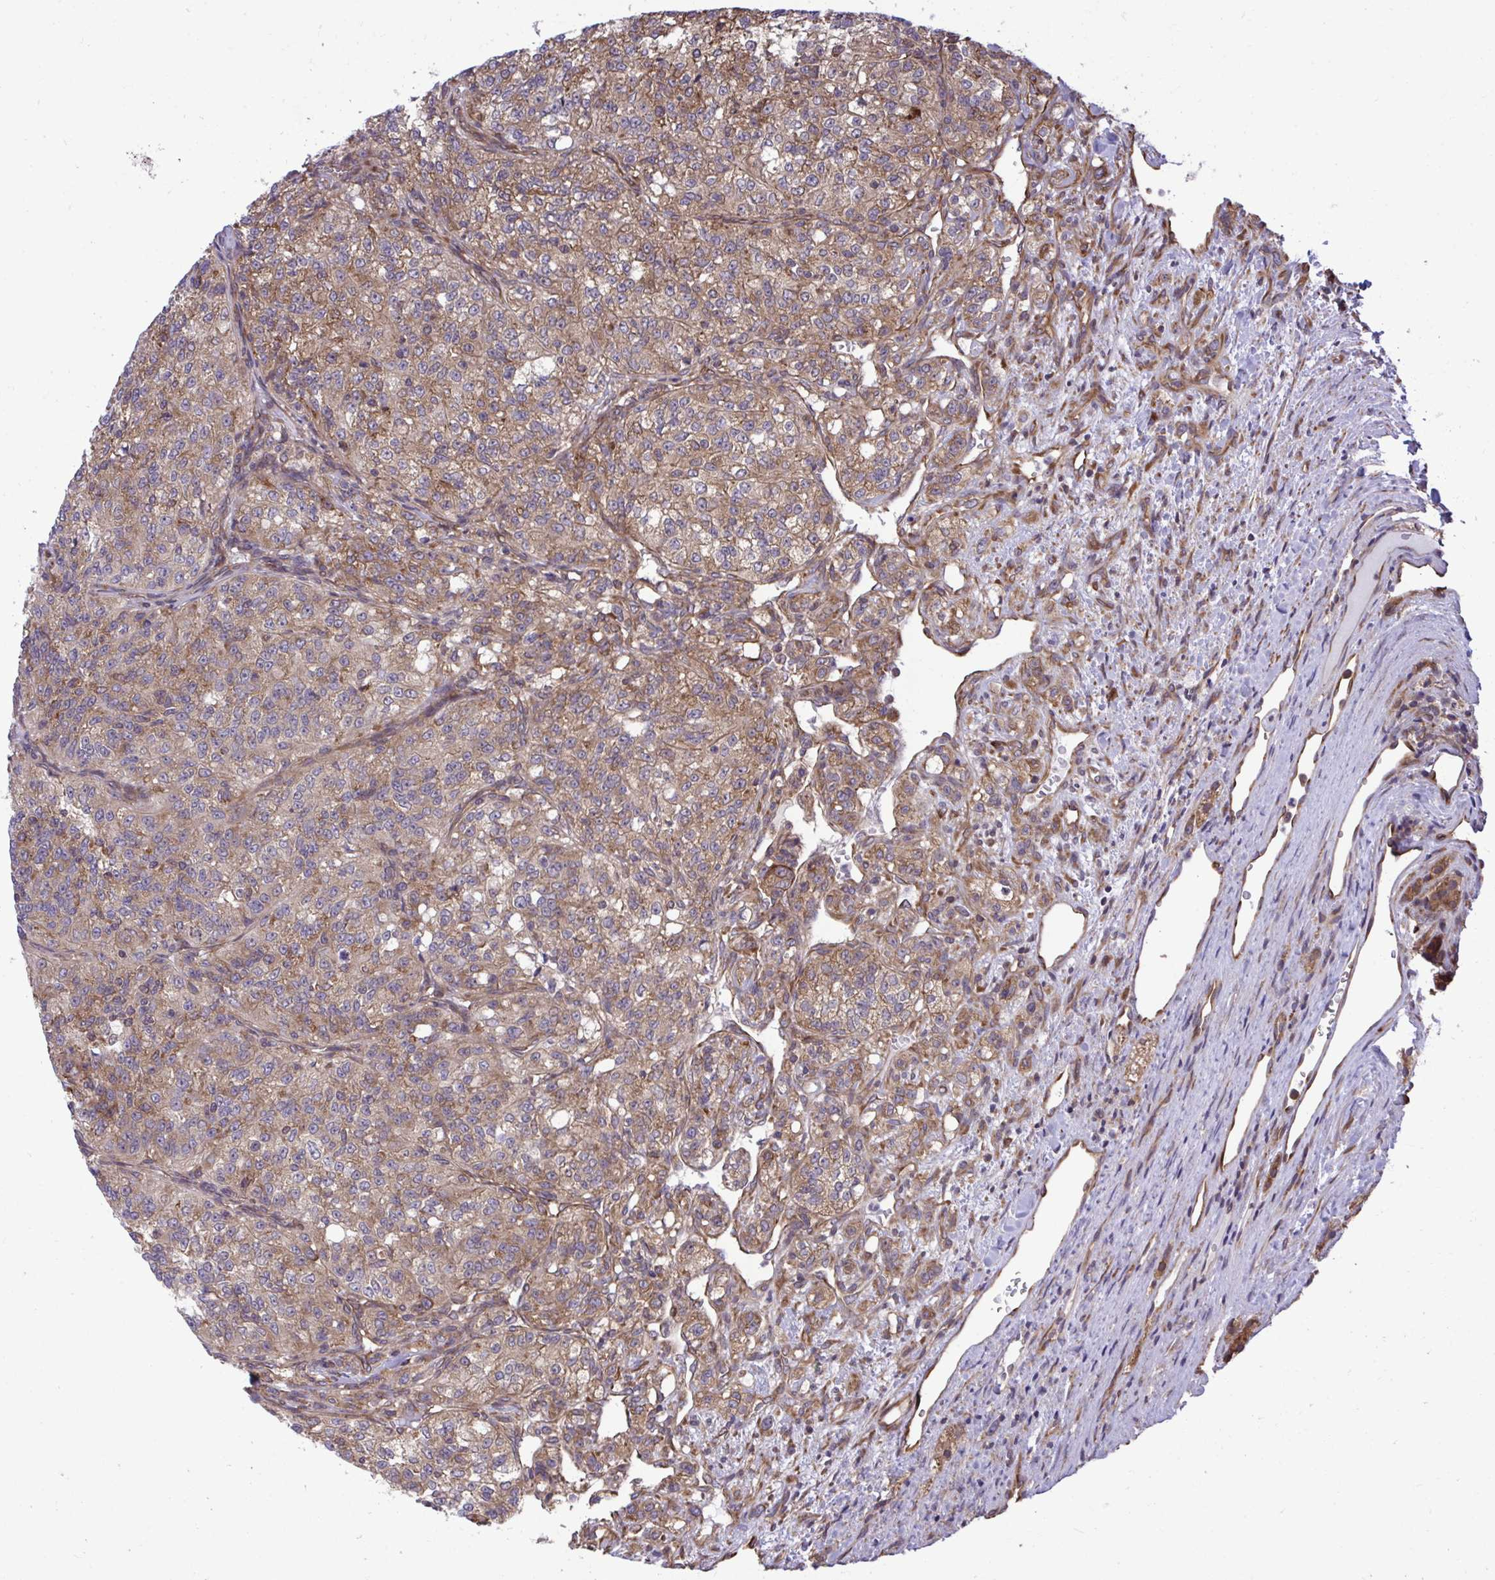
{"staining": {"intensity": "moderate", "quantity": ">75%", "location": "cytoplasmic/membranous"}, "tissue": "renal cancer", "cell_type": "Tumor cells", "image_type": "cancer", "snomed": [{"axis": "morphology", "description": "Adenocarcinoma, NOS"}, {"axis": "topography", "description": "Kidney"}], "caption": "Renal adenocarcinoma stained with DAB (3,3'-diaminobenzidine) immunohistochemistry (IHC) displays medium levels of moderate cytoplasmic/membranous expression in about >75% of tumor cells.", "gene": "RPS15", "patient": {"sex": "female", "age": 63}}